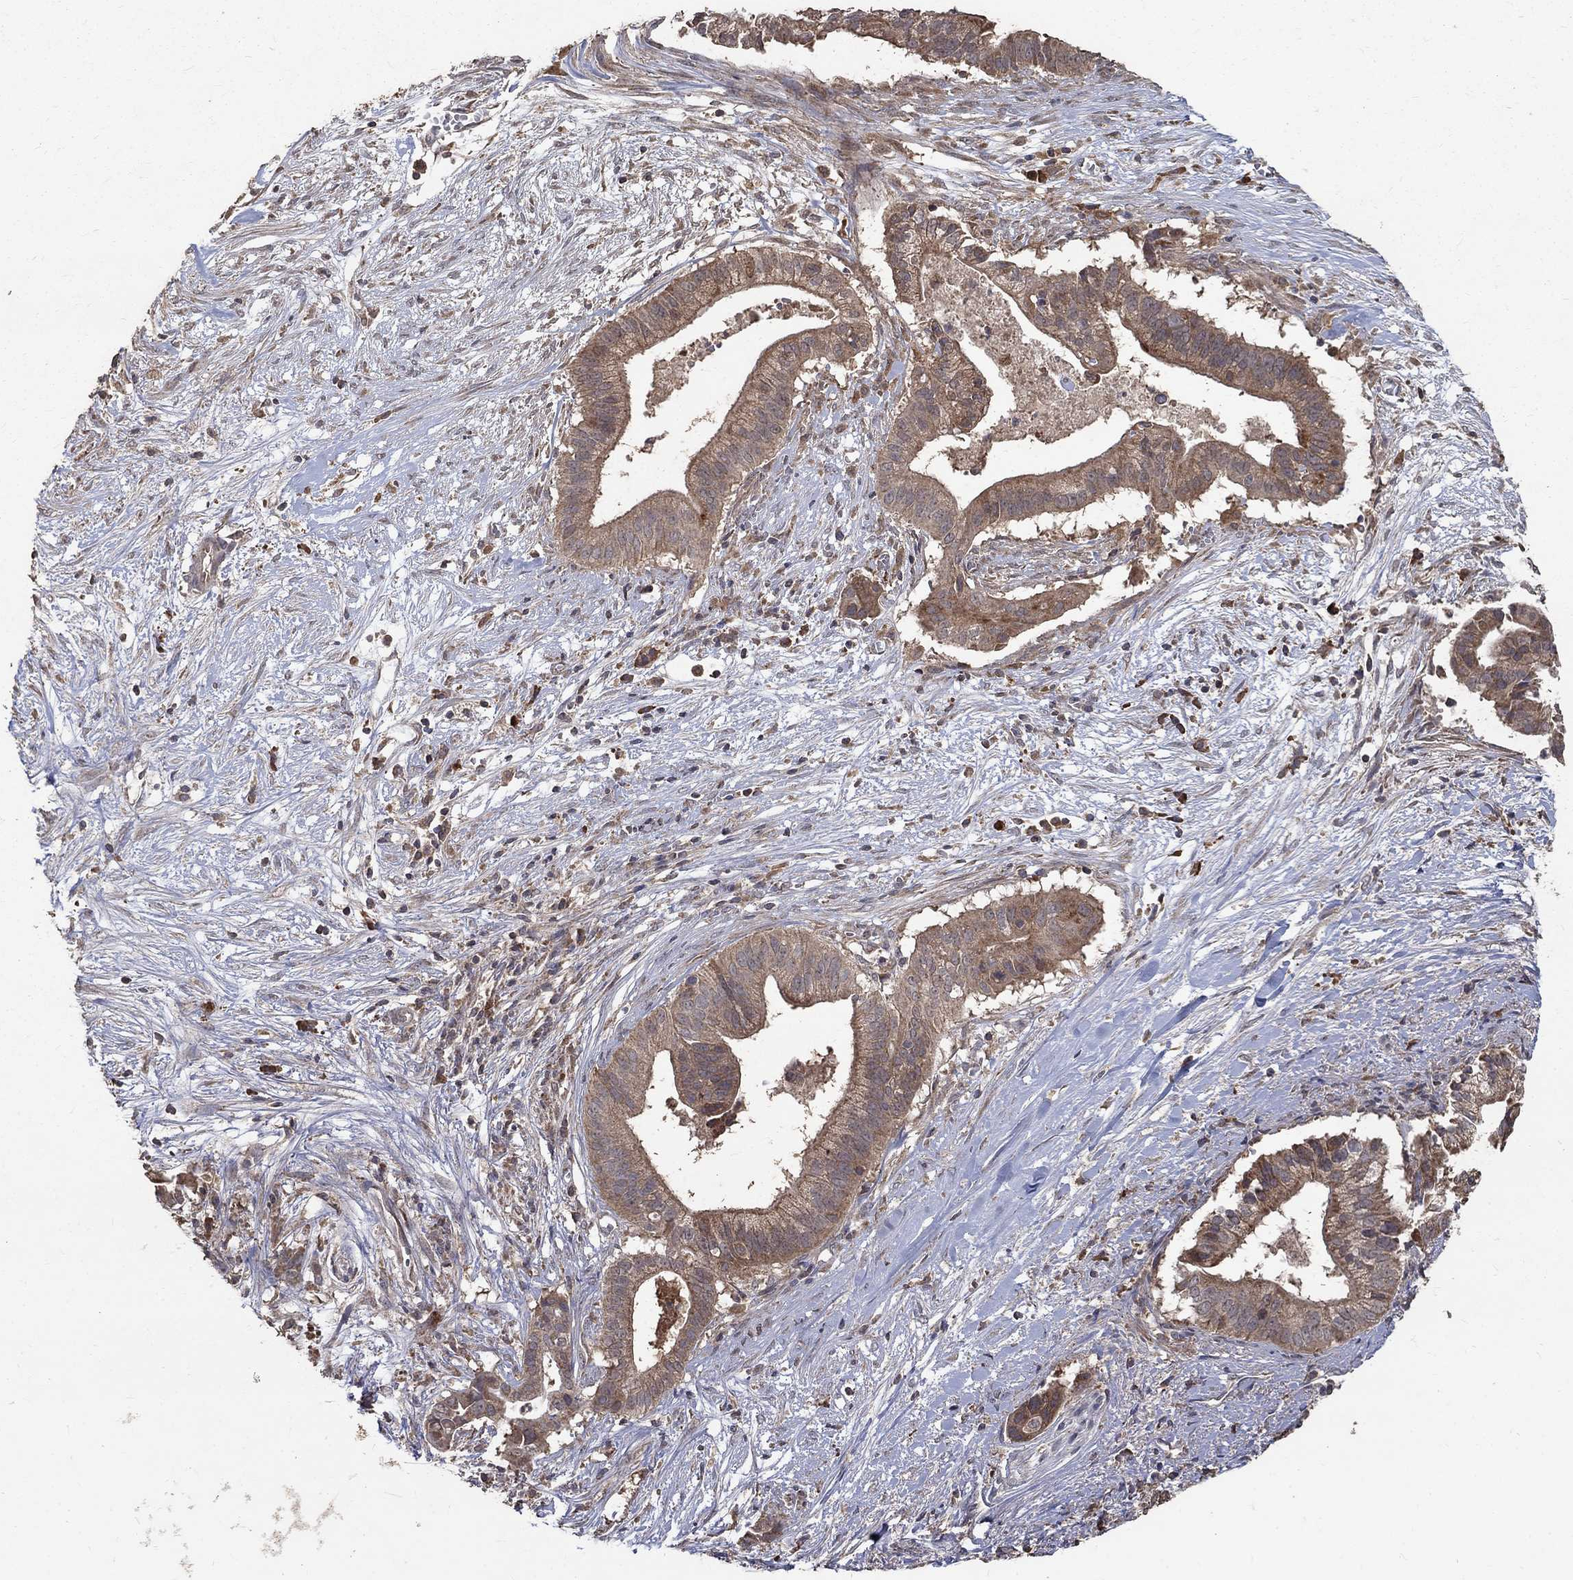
{"staining": {"intensity": "weak", "quantity": ">75%", "location": "cytoplasmic/membranous"}, "tissue": "pancreatic cancer", "cell_type": "Tumor cells", "image_type": "cancer", "snomed": [{"axis": "morphology", "description": "Adenocarcinoma, NOS"}, {"axis": "topography", "description": "Pancreas"}], "caption": "Pancreatic adenocarcinoma stained with immunohistochemistry exhibits weak cytoplasmic/membranous positivity in about >75% of tumor cells.", "gene": "C17orf75", "patient": {"sex": "male", "age": 61}}